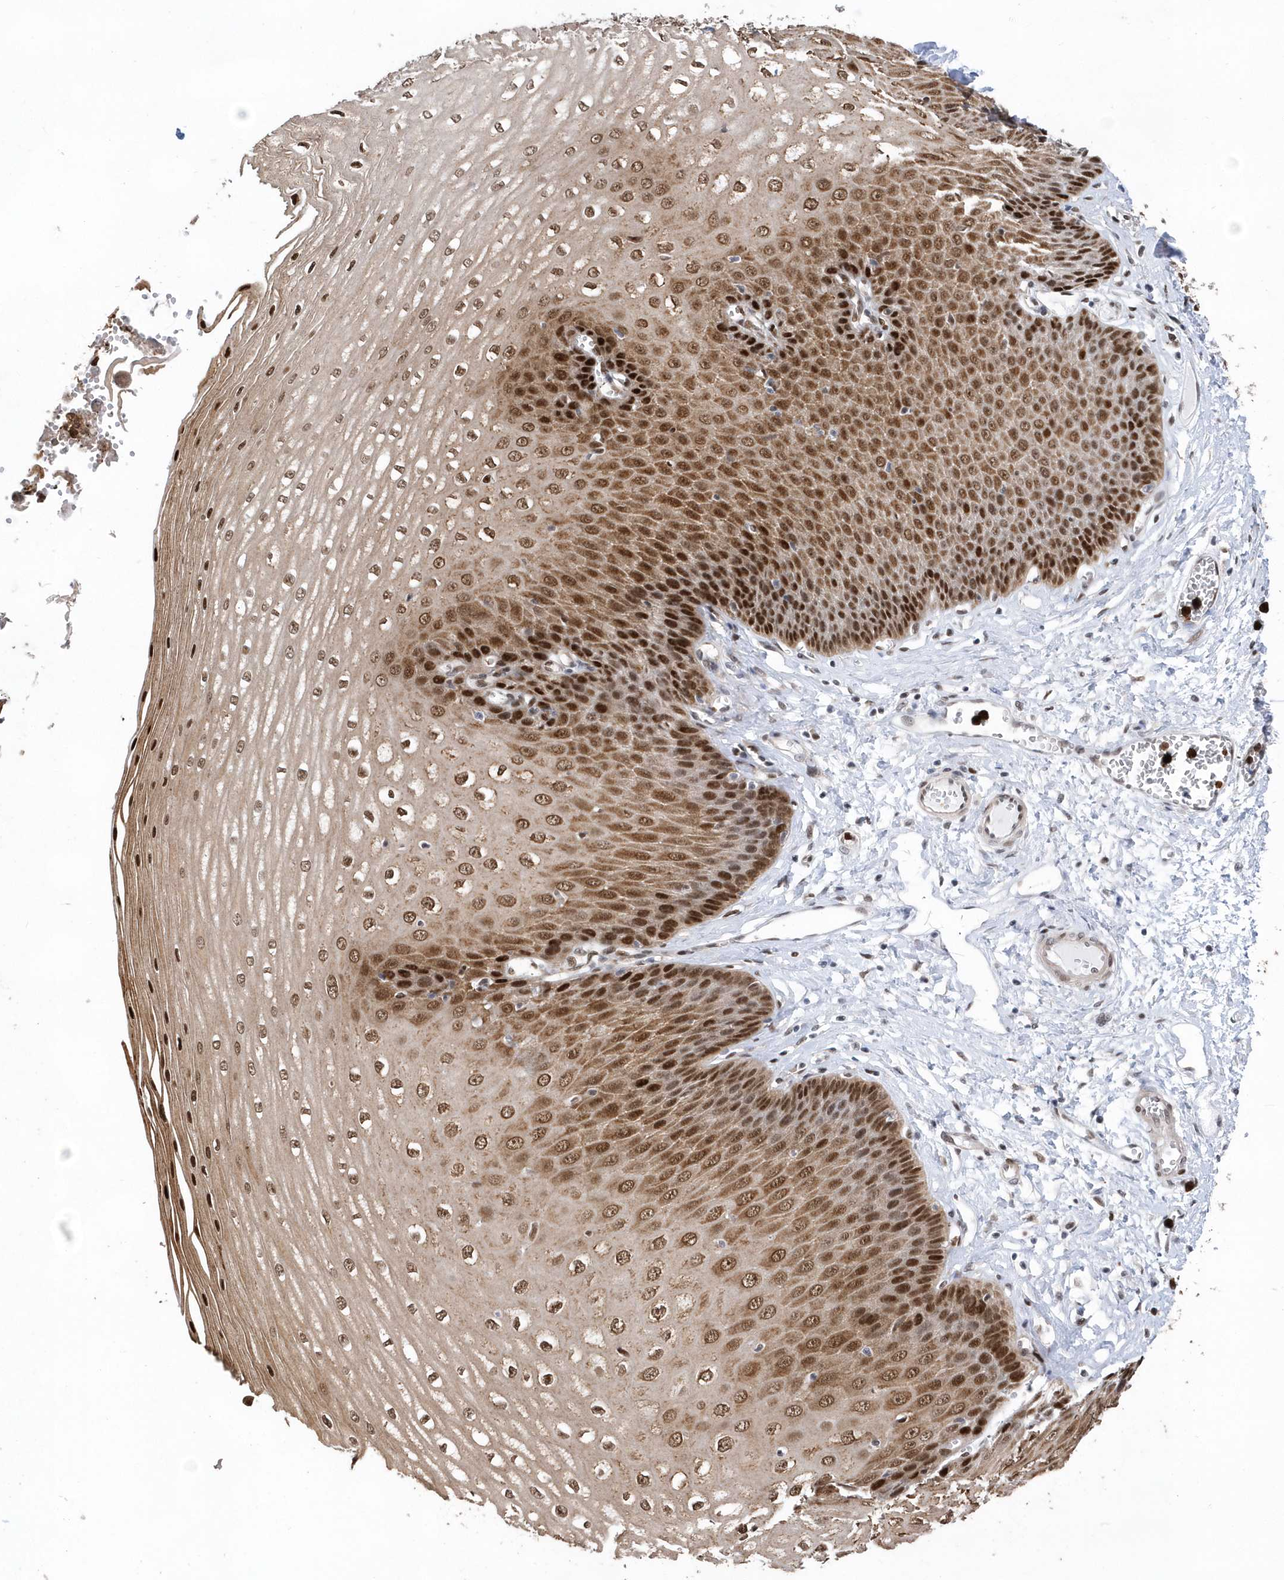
{"staining": {"intensity": "moderate", "quantity": ">75%", "location": "cytoplasmic/membranous,nuclear"}, "tissue": "esophagus", "cell_type": "Squamous epithelial cells", "image_type": "normal", "snomed": [{"axis": "morphology", "description": "Normal tissue, NOS"}, {"axis": "topography", "description": "Esophagus"}], "caption": "Esophagus stained with a brown dye reveals moderate cytoplasmic/membranous,nuclear positive positivity in about >75% of squamous epithelial cells.", "gene": "RPP30", "patient": {"sex": "male", "age": 60}}